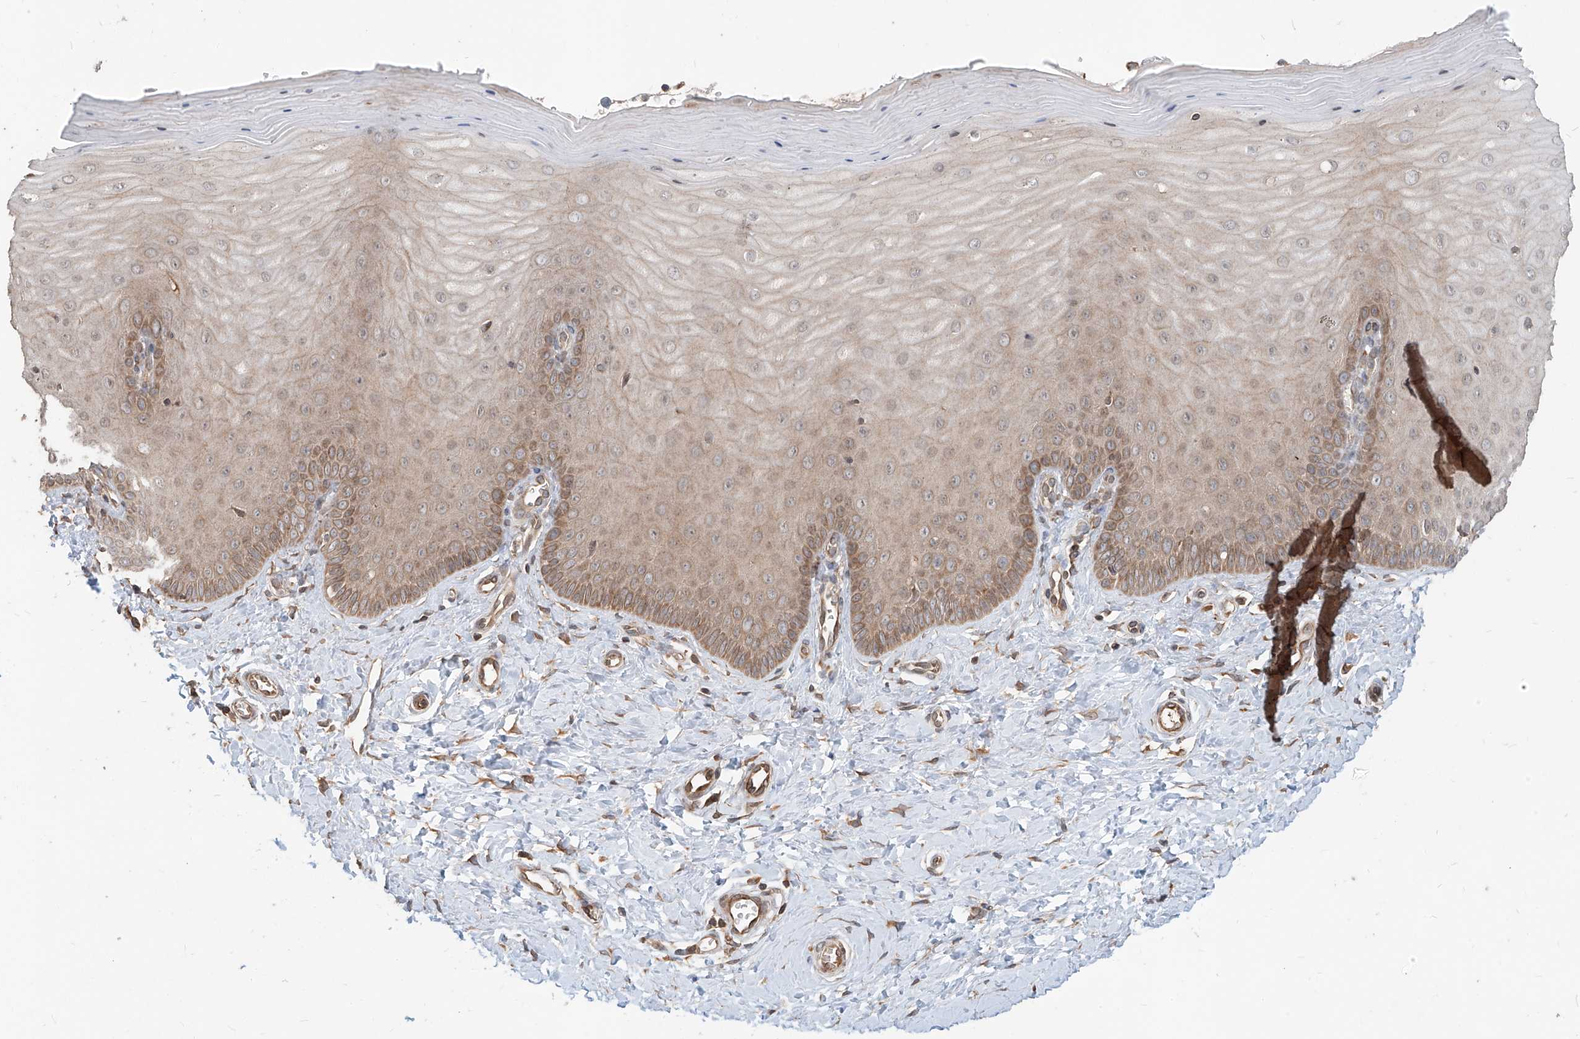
{"staining": {"intensity": "moderate", "quantity": ">75%", "location": "cytoplasmic/membranous"}, "tissue": "cervix", "cell_type": "Glandular cells", "image_type": "normal", "snomed": [{"axis": "morphology", "description": "Normal tissue, NOS"}, {"axis": "topography", "description": "Cervix"}], "caption": "DAB (3,3'-diaminobenzidine) immunohistochemical staining of unremarkable human cervix exhibits moderate cytoplasmic/membranous protein positivity in about >75% of glandular cells.", "gene": "STX19", "patient": {"sex": "female", "age": 55}}